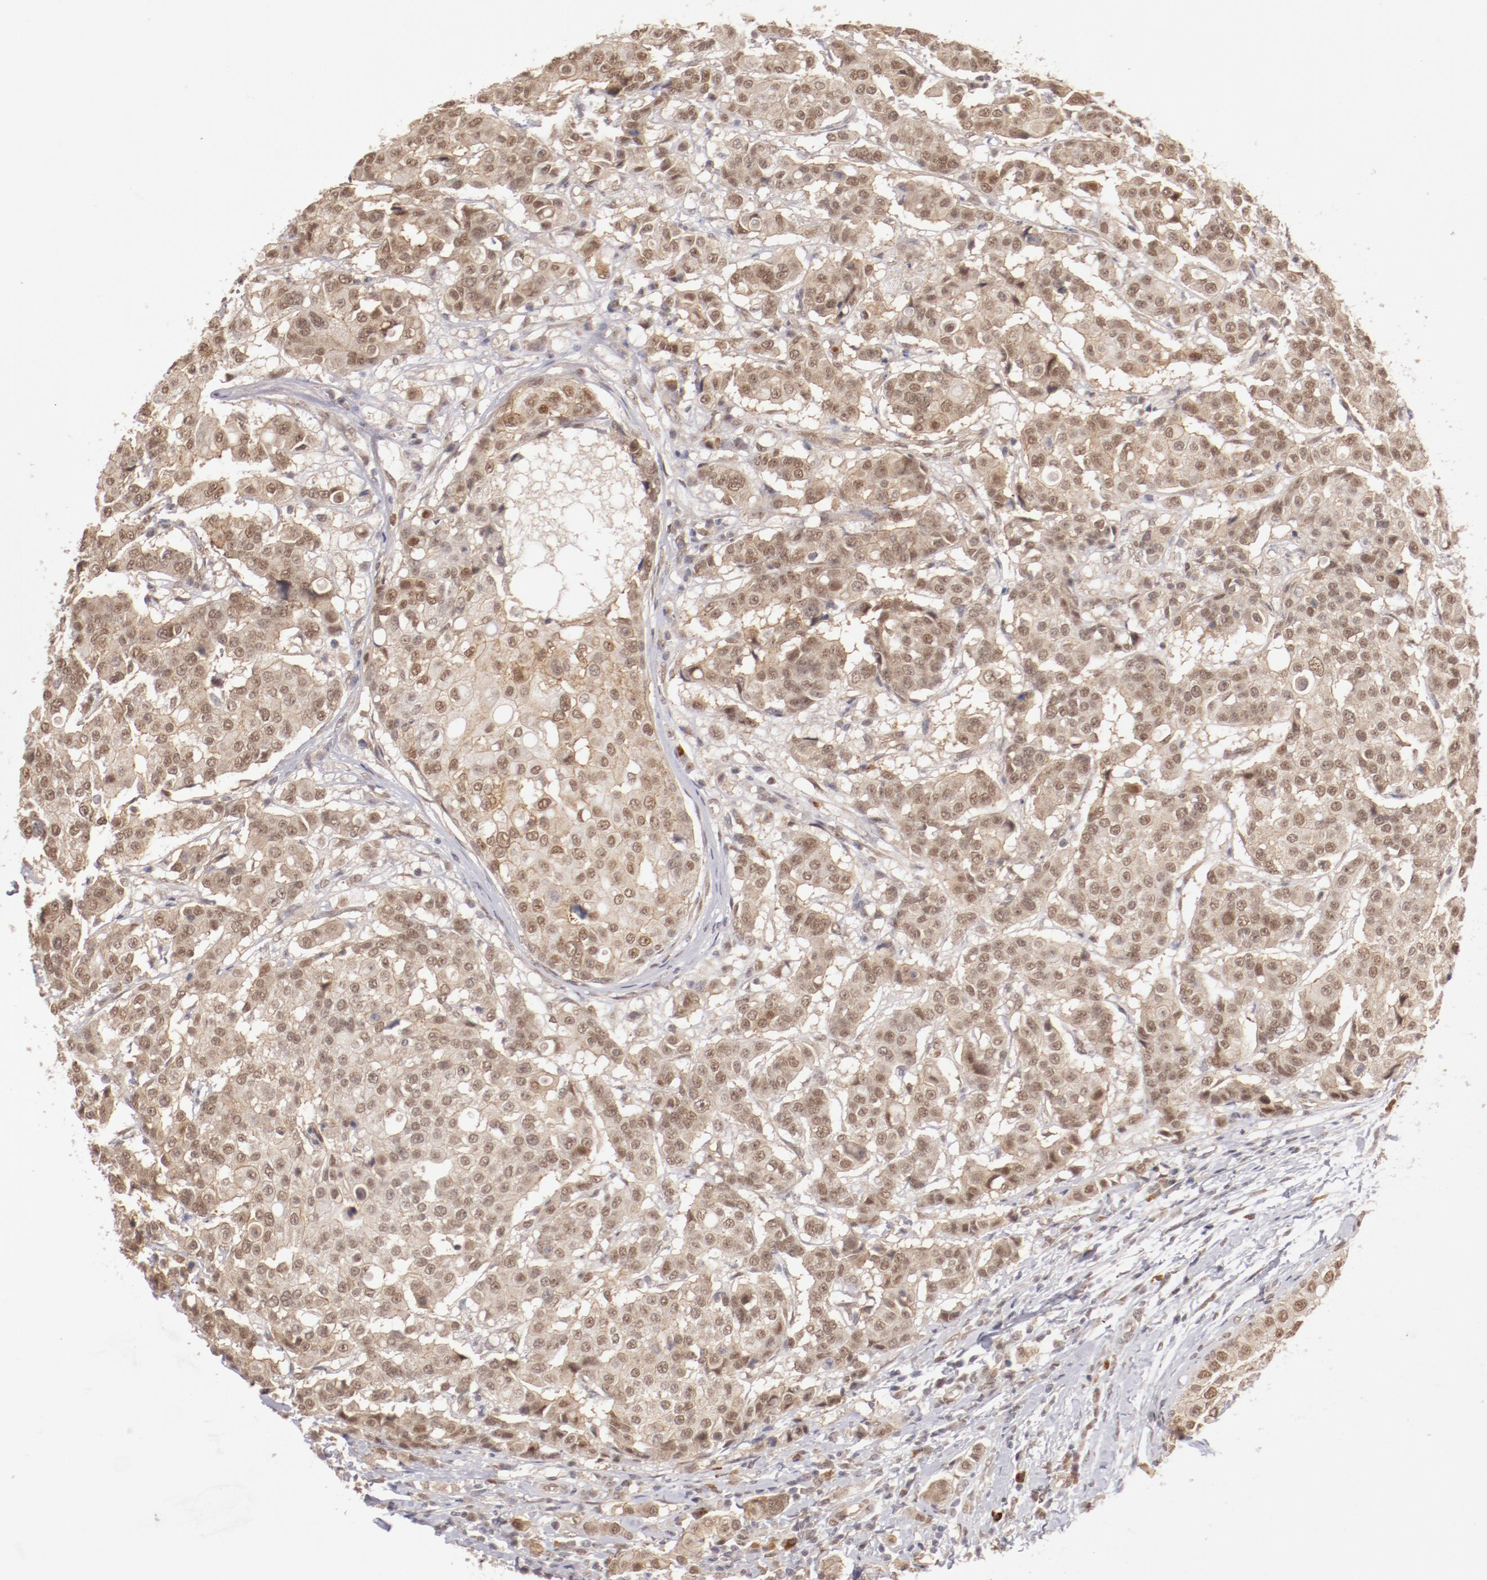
{"staining": {"intensity": "moderate", "quantity": ">75%", "location": "cytoplasmic/membranous,nuclear"}, "tissue": "breast cancer", "cell_type": "Tumor cells", "image_type": "cancer", "snomed": [{"axis": "morphology", "description": "Duct carcinoma"}, {"axis": "topography", "description": "Breast"}], "caption": "A brown stain shows moderate cytoplasmic/membranous and nuclear expression of a protein in human breast intraductal carcinoma tumor cells.", "gene": "NFE2", "patient": {"sex": "female", "age": 27}}